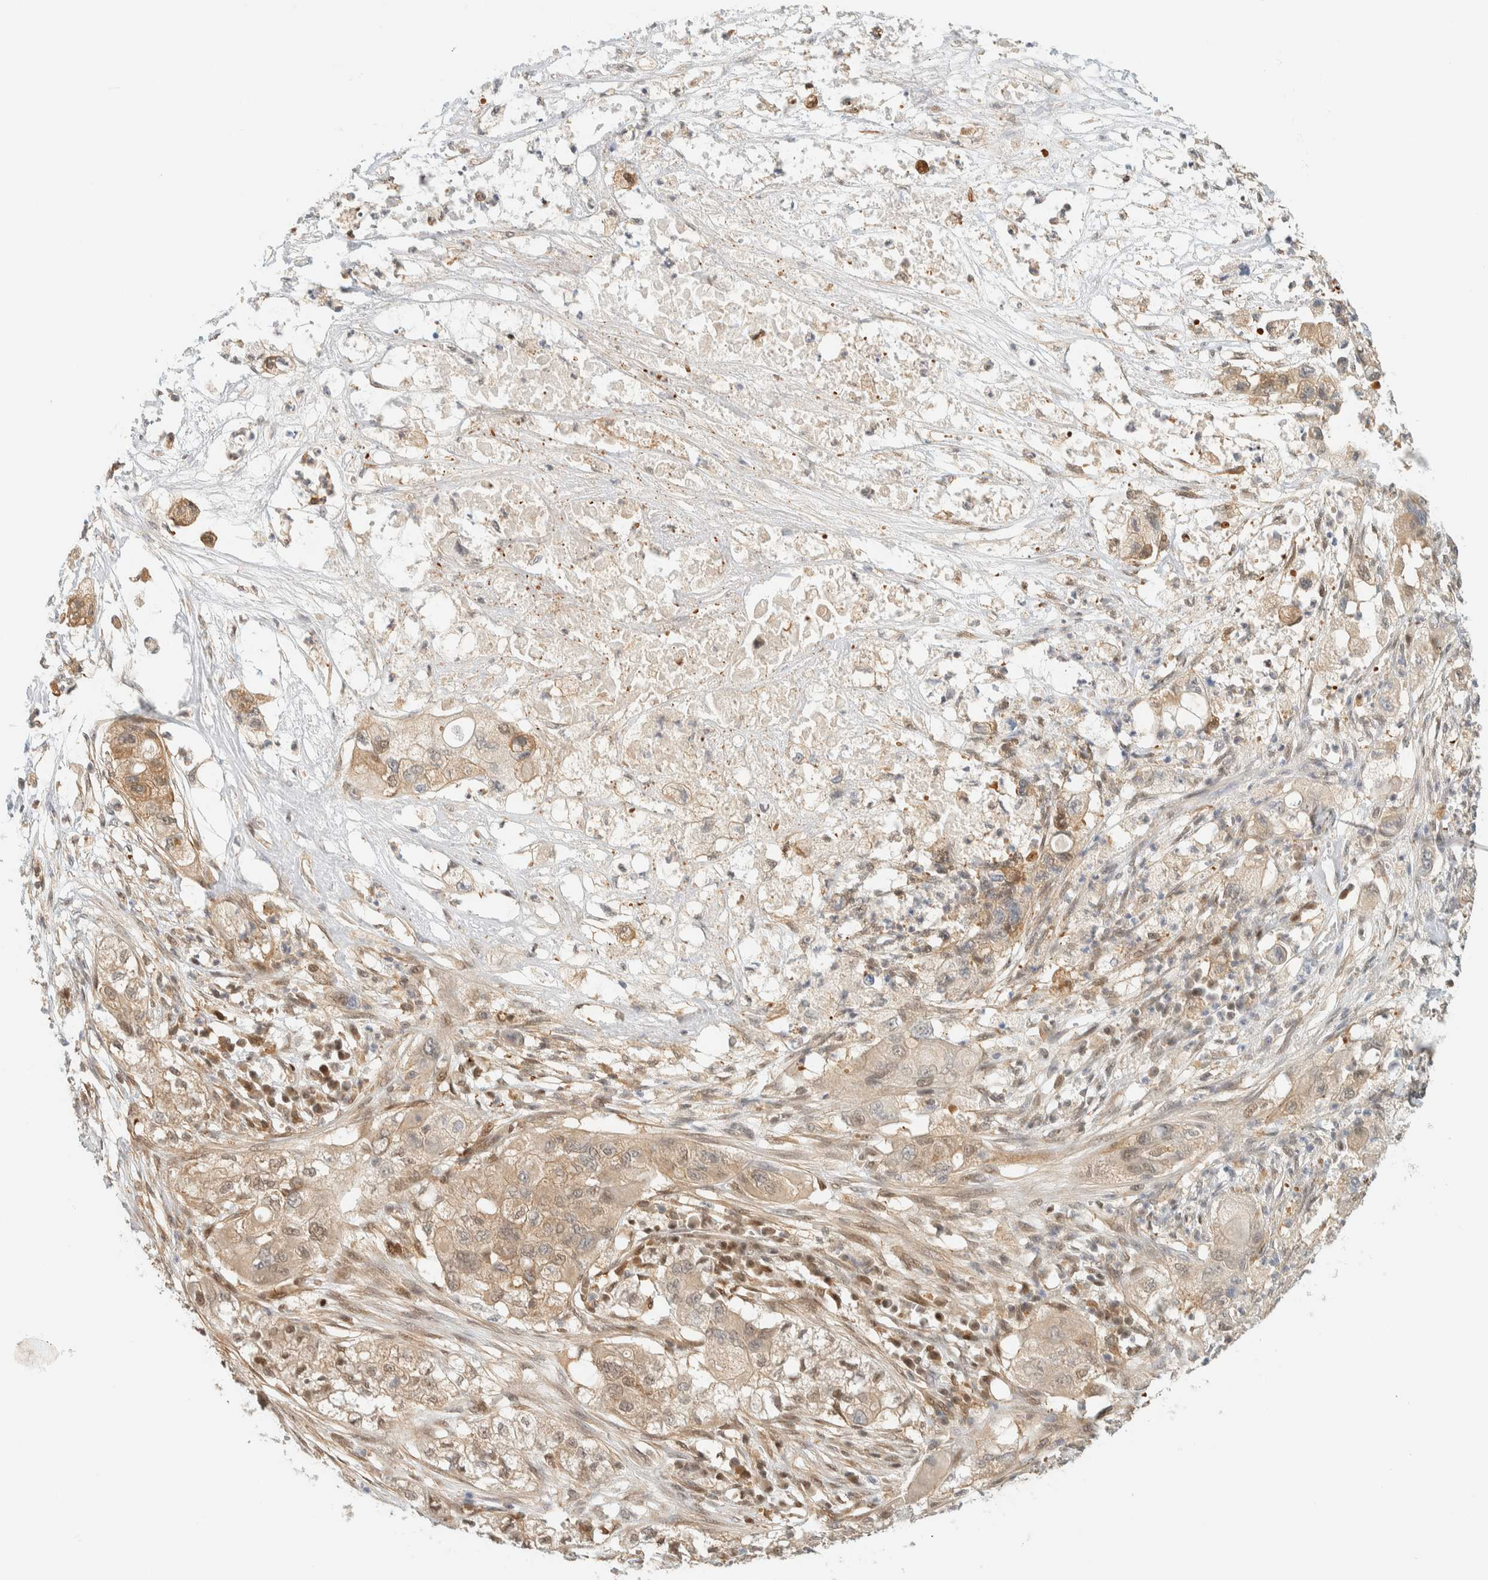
{"staining": {"intensity": "weak", "quantity": ">75%", "location": "cytoplasmic/membranous"}, "tissue": "pancreatic cancer", "cell_type": "Tumor cells", "image_type": "cancer", "snomed": [{"axis": "morphology", "description": "Adenocarcinoma, NOS"}, {"axis": "topography", "description": "Pancreas"}], "caption": "There is low levels of weak cytoplasmic/membranous staining in tumor cells of pancreatic cancer (adenocarcinoma), as demonstrated by immunohistochemical staining (brown color).", "gene": "ZBTB37", "patient": {"sex": "female", "age": 78}}